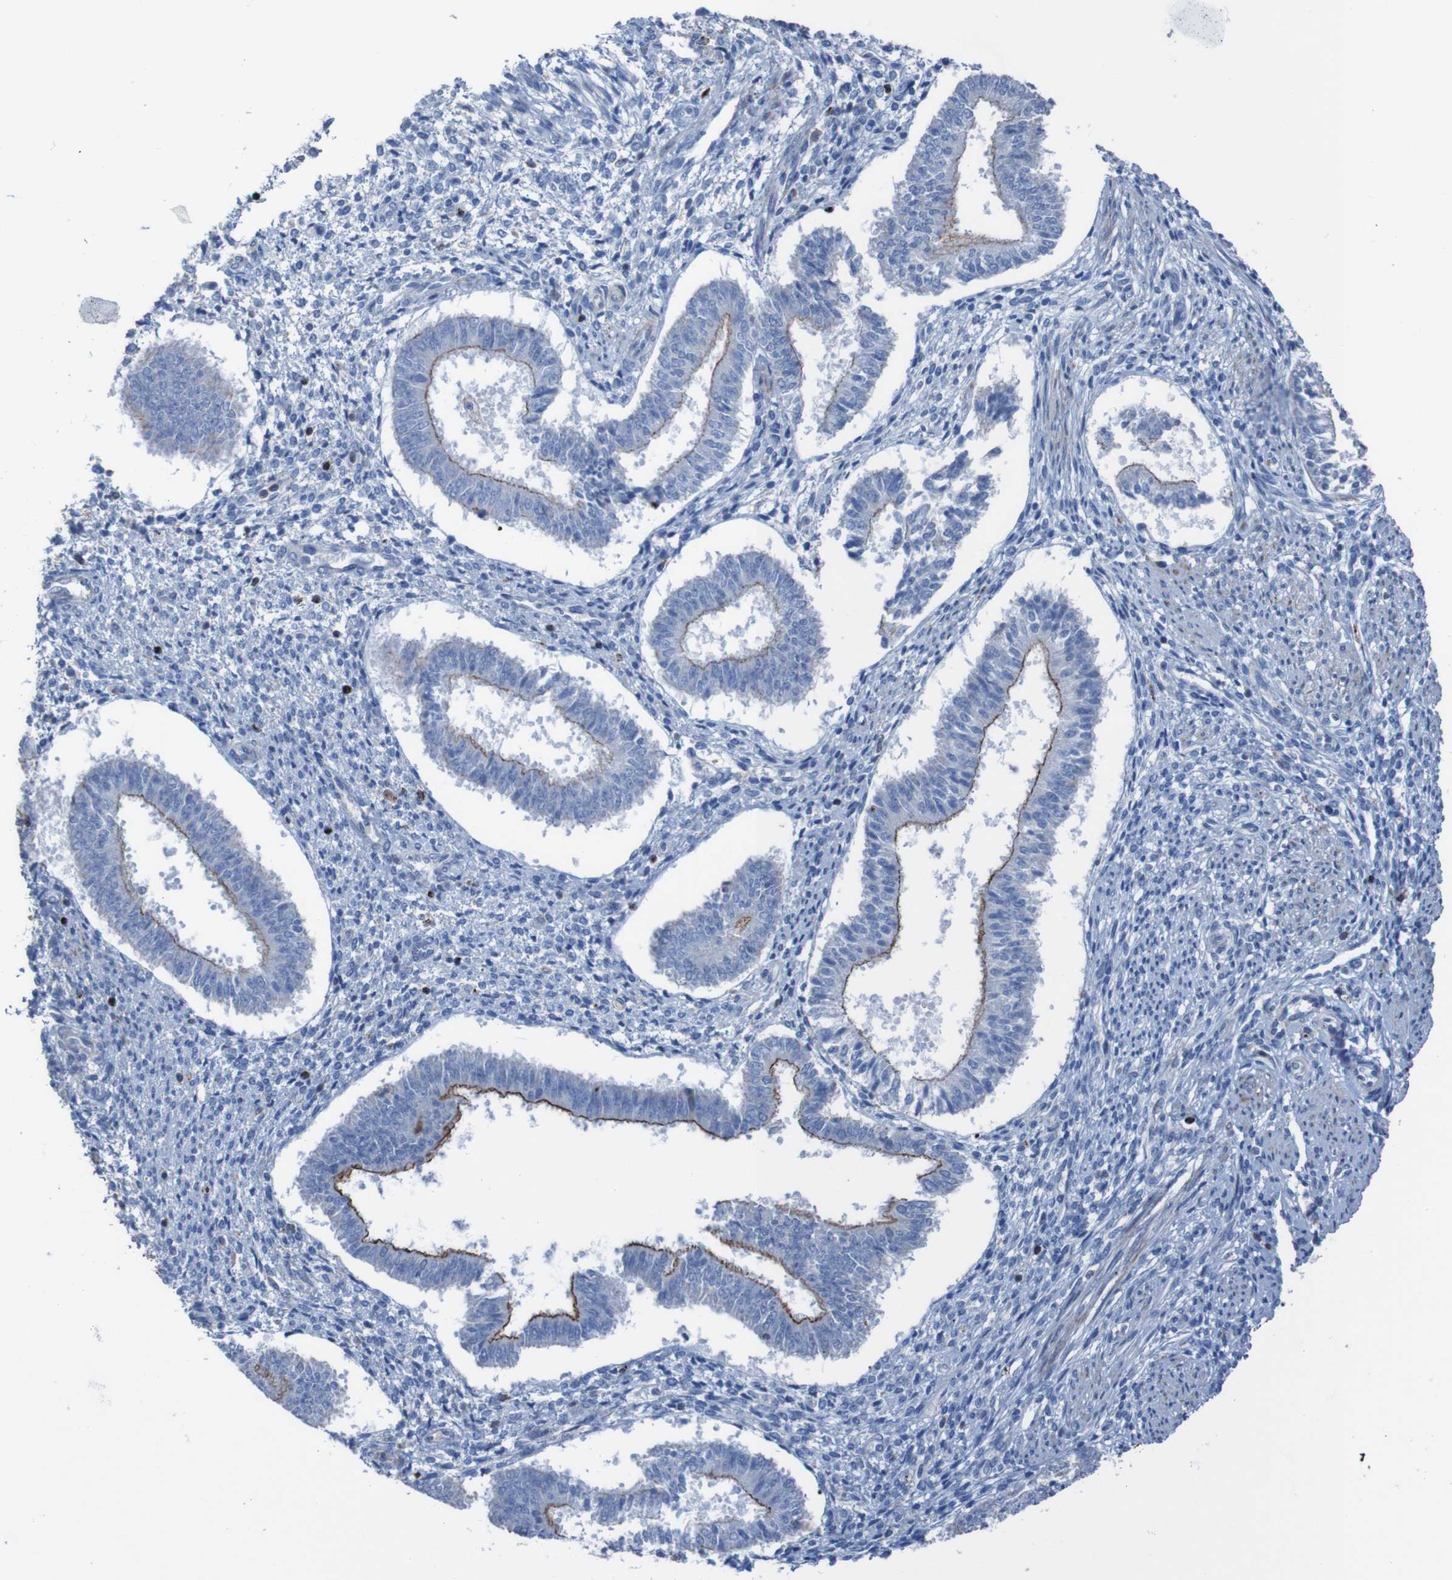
{"staining": {"intensity": "negative", "quantity": "none", "location": "none"}, "tissue": "endometrium", "cell_type": "Cells in endometrial stroma", "image_type": "normal", "snomed": [{"axis": "morphology", "description": "Normal tissue, NOS"}, {"axis": "topography", "description": "Endometrium"}], "caption": "IHC photomicrograph of unremarkable human endometrium stained for a protein (brown), which reveals no expression in cells in endometrial stroma. (Immunohistochemistry (ihc), brightfield microscopy, high magnification).", "gene": "RNF182", "patient": {"sex": "female", "age": 35}}